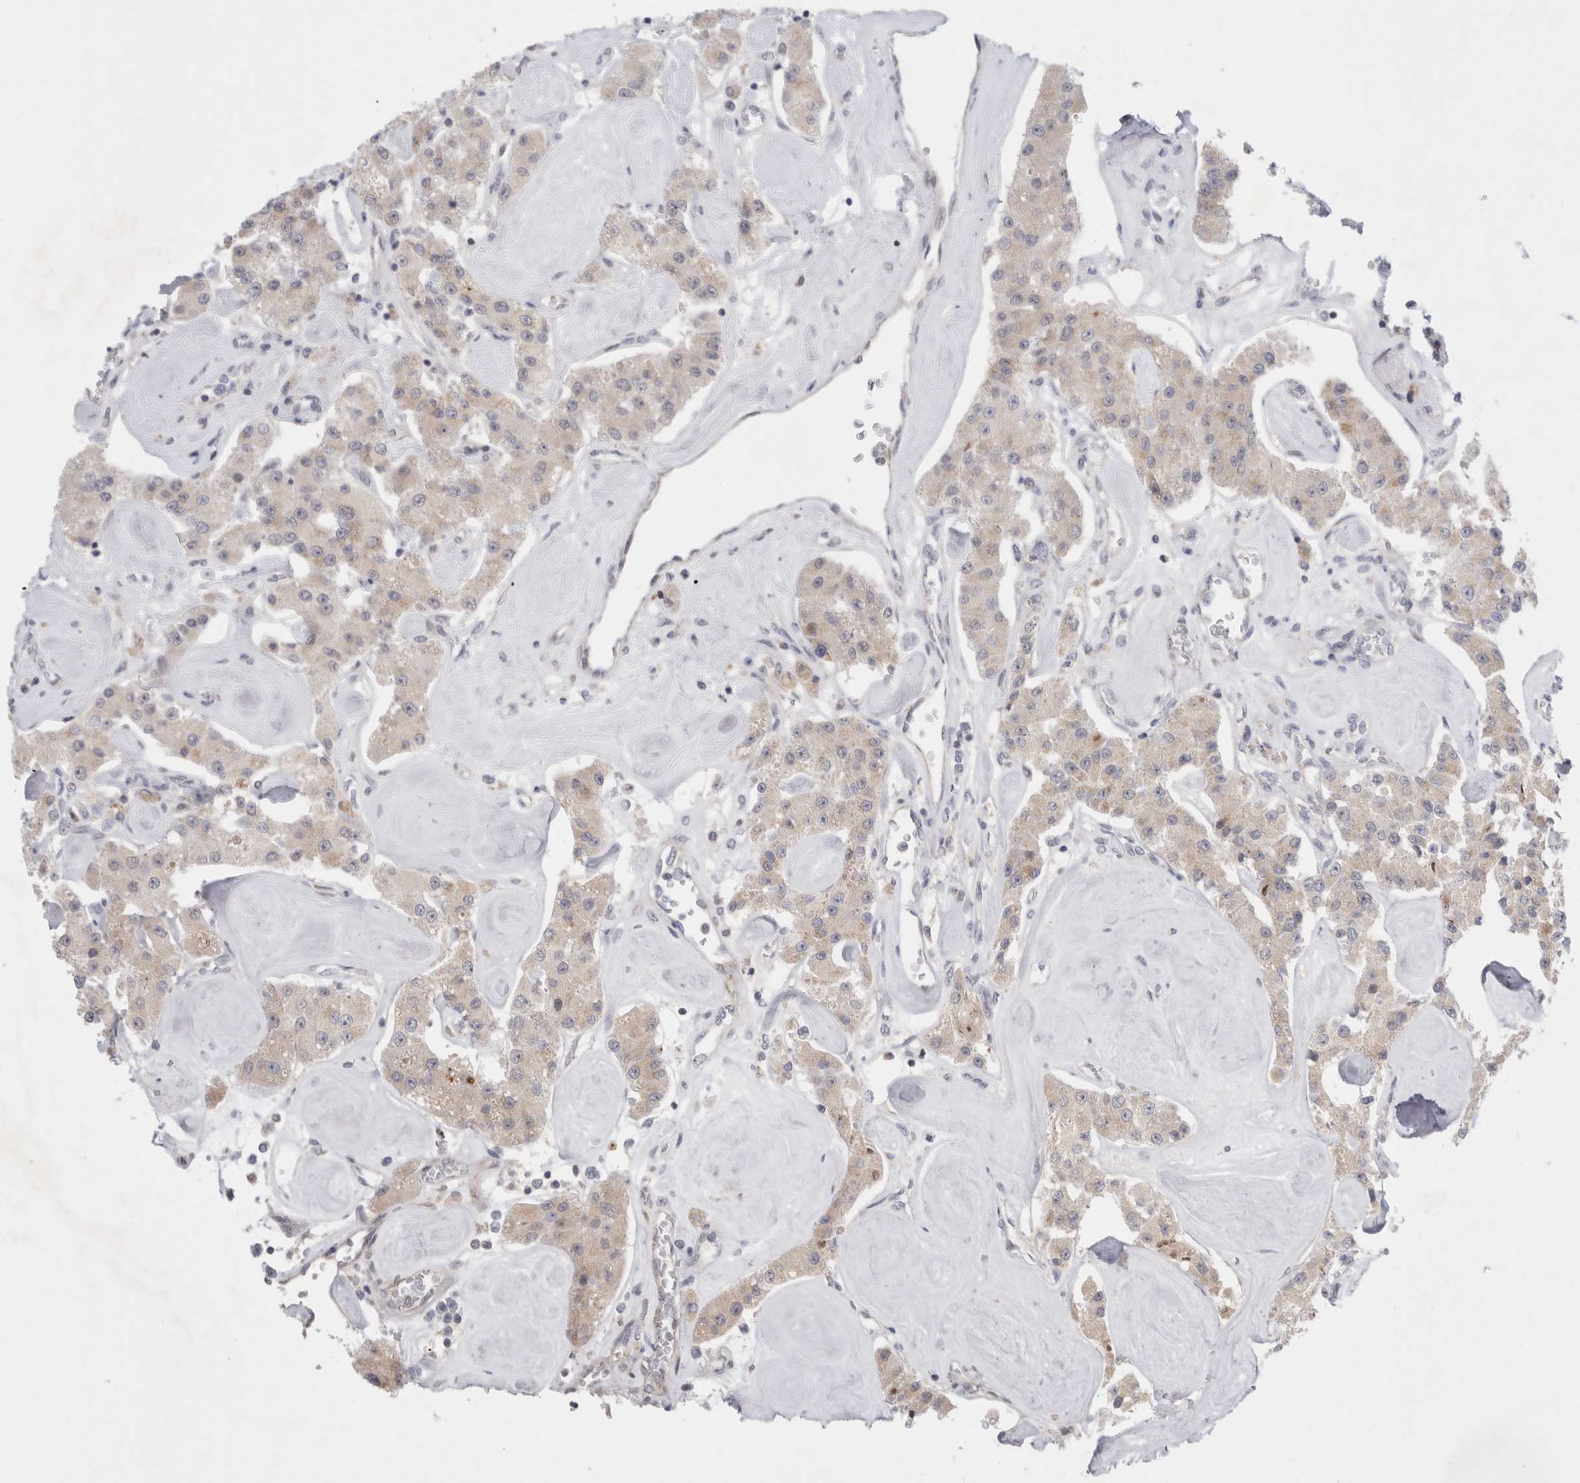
{"staining": {"intensity": "weak", "quantity": ">75%", "location": "cytoplasmic/membranous"}, "tissue": "carcinoid", "cell_type": "Tumor cells", "image_type": "cancer", "snomed": [{"axis": "morphology", "description": "Carcinoid, malignant, NOS"}, {"axis": "topography", "description": "Pancreas"}], "caption": "Protein staining displays weak cytoplasmic/membranous positivity in approximately >75% of tumor cells in carcinoid.", "gene": "CERS5", "patient": {"sex": "male", "age": 41}}